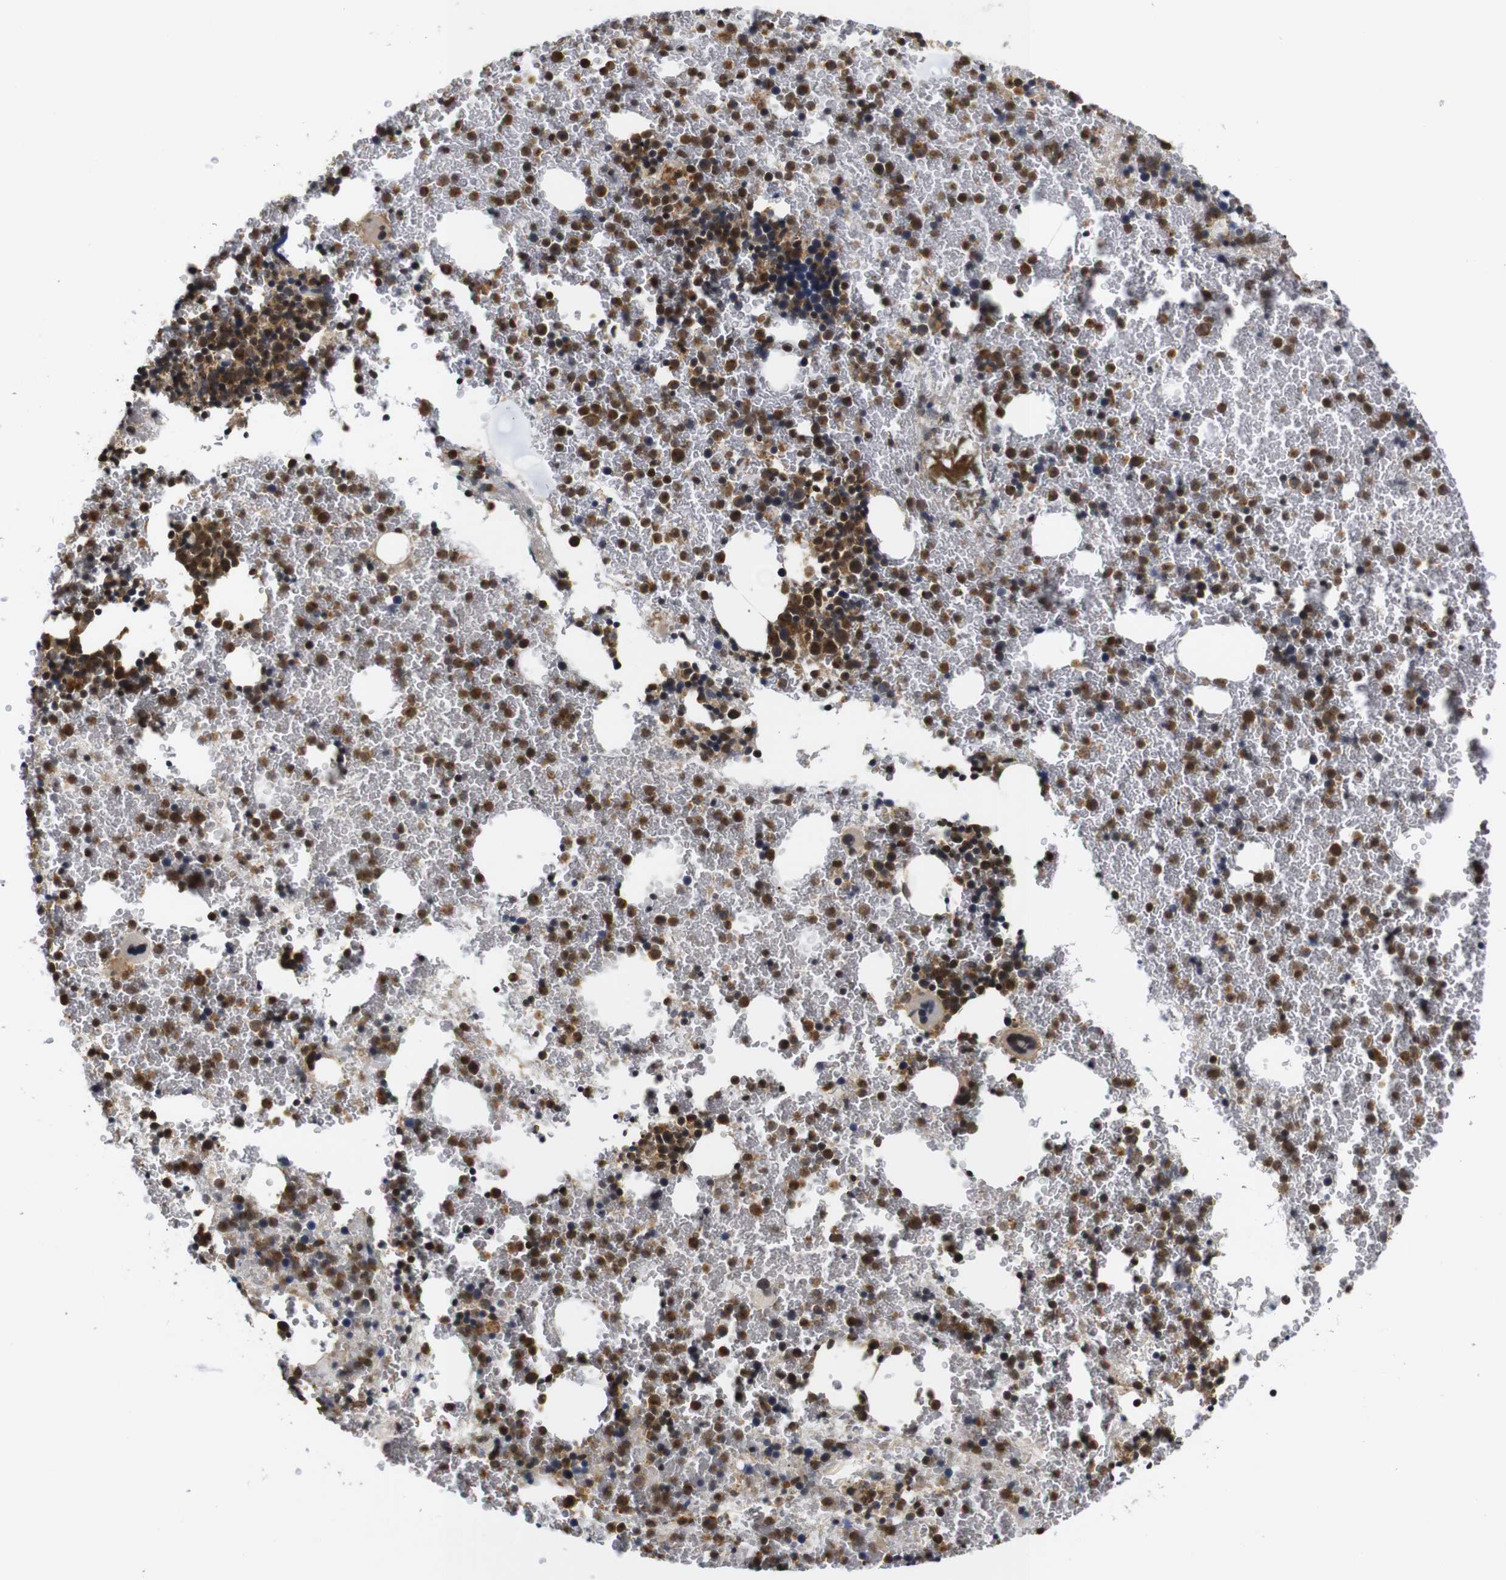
{"staining": {"intensity": "moderate", "quantity": ">75%", "location": "cytoplasmic/membranous,nuclear"}, "tissue": "bone marrow", "cell_type": "Hematopoietic cells", "image_type": "normal", "snomed": [{"axis": "morphology", "description": "Normal tissue, NOS"}, {"axis": "morphology", "description": "Inflammation, NOS"}, {"axis": "topography", "description": "Bone marrow"}], "caption": "A brown stain labels moderate cytoplasmic/membranous,nuclear positivity of a protein in hematopoietic cells of unremarkable human bone marrow.", "gene": "NTRK3", "patient": {"sex": "female", "age": 17}}